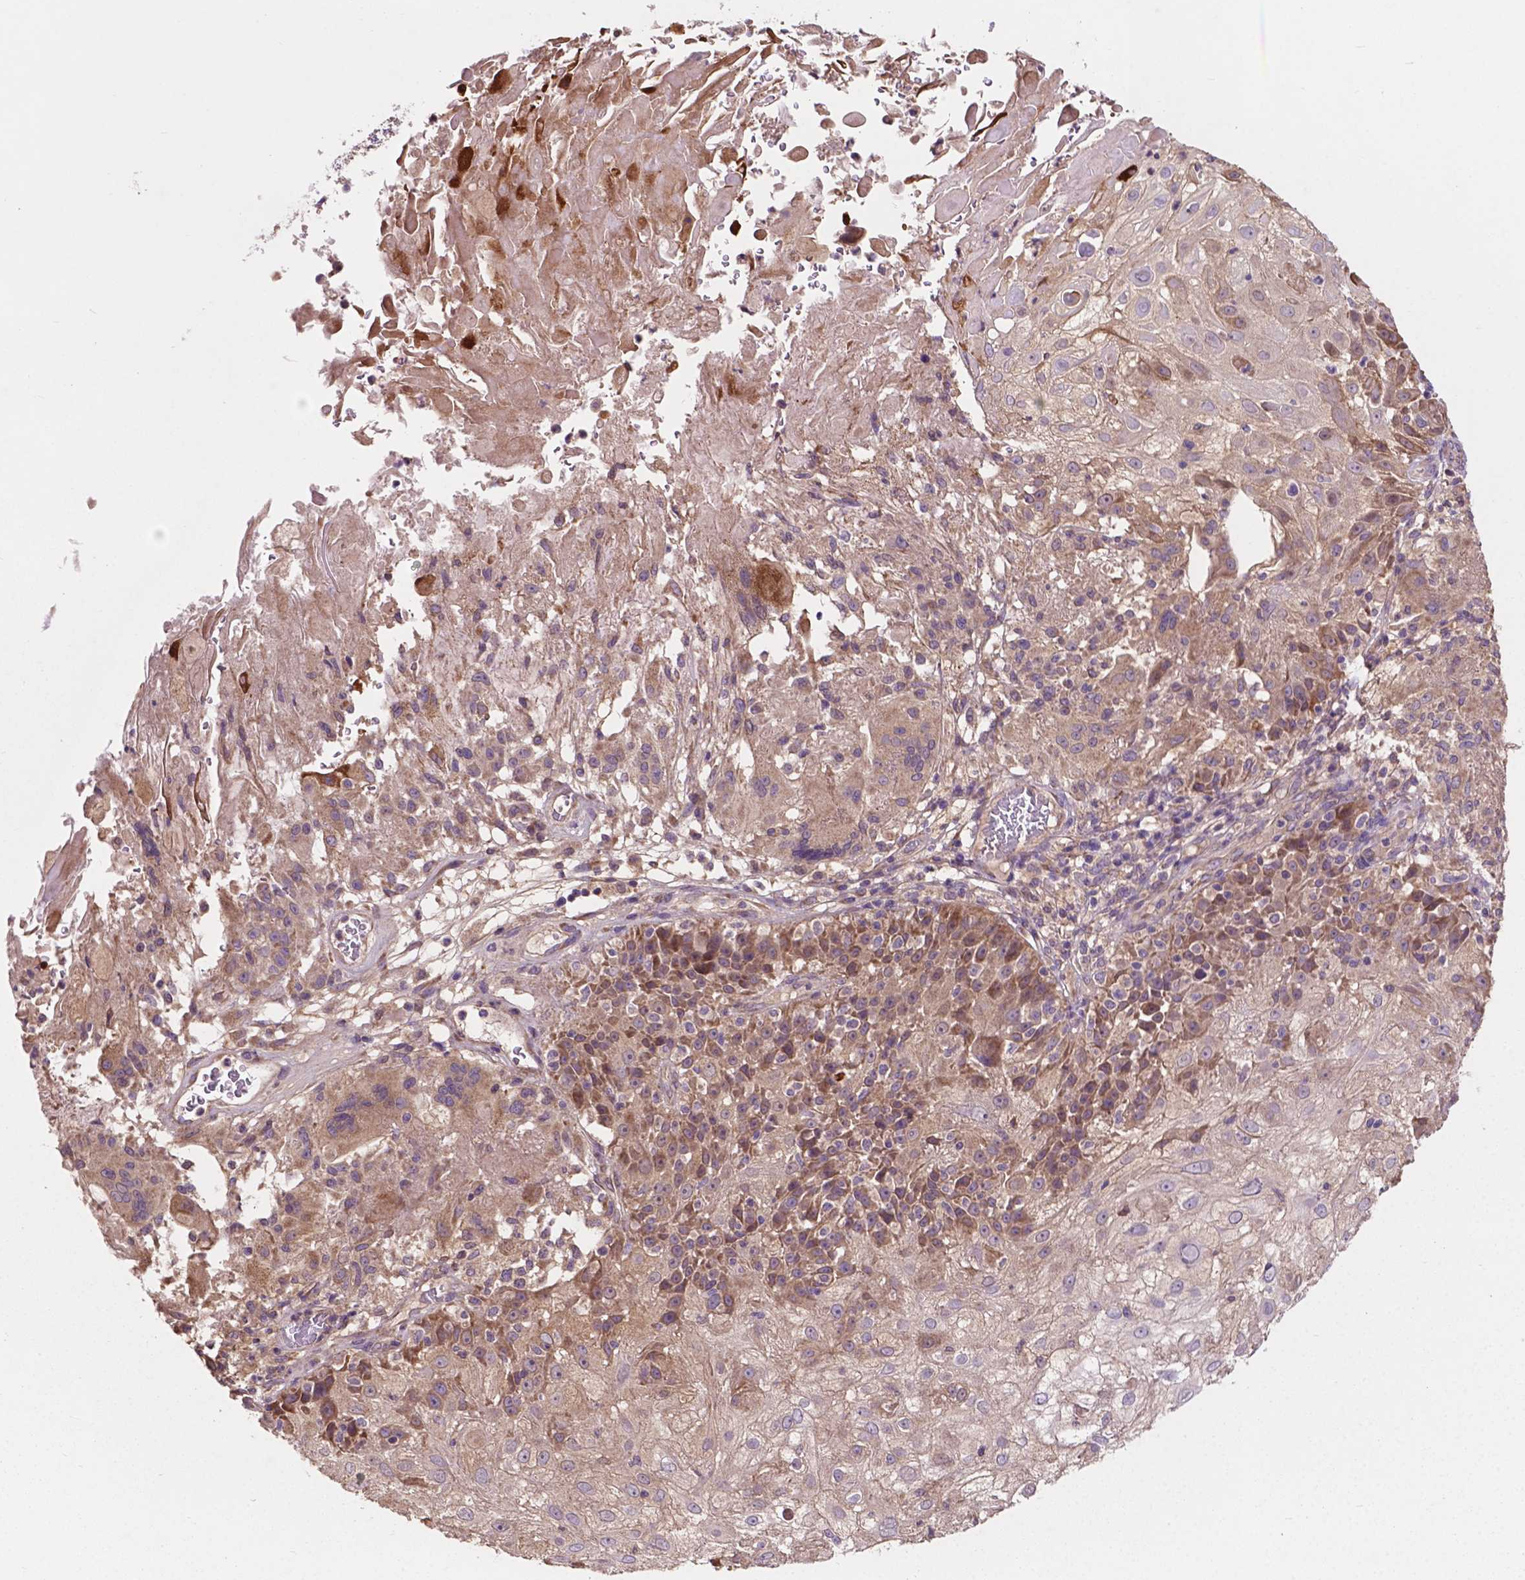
{"staining": {"intensity": "weak", "quantity": ">75%", "location": "cytoplasmic/membranous"}, "tissue": "skin cancer", "cell_type": "Tumor cells", "image_type": "cancer", "snomed": [{"axis": "morphology", "description": "Normal tissue, NOS"}, {"axis": "morphology", "description": "Squamous cell carcinoma, NOS"}, {"axis": "topography", "description": "Skin"}], "caption": "Skin squamous cell carcinoma stained with a protein marker exhibits weak staining in tumor cells.", "gene": "GJA9", "patient": {"sex": "female", "age": 83}}